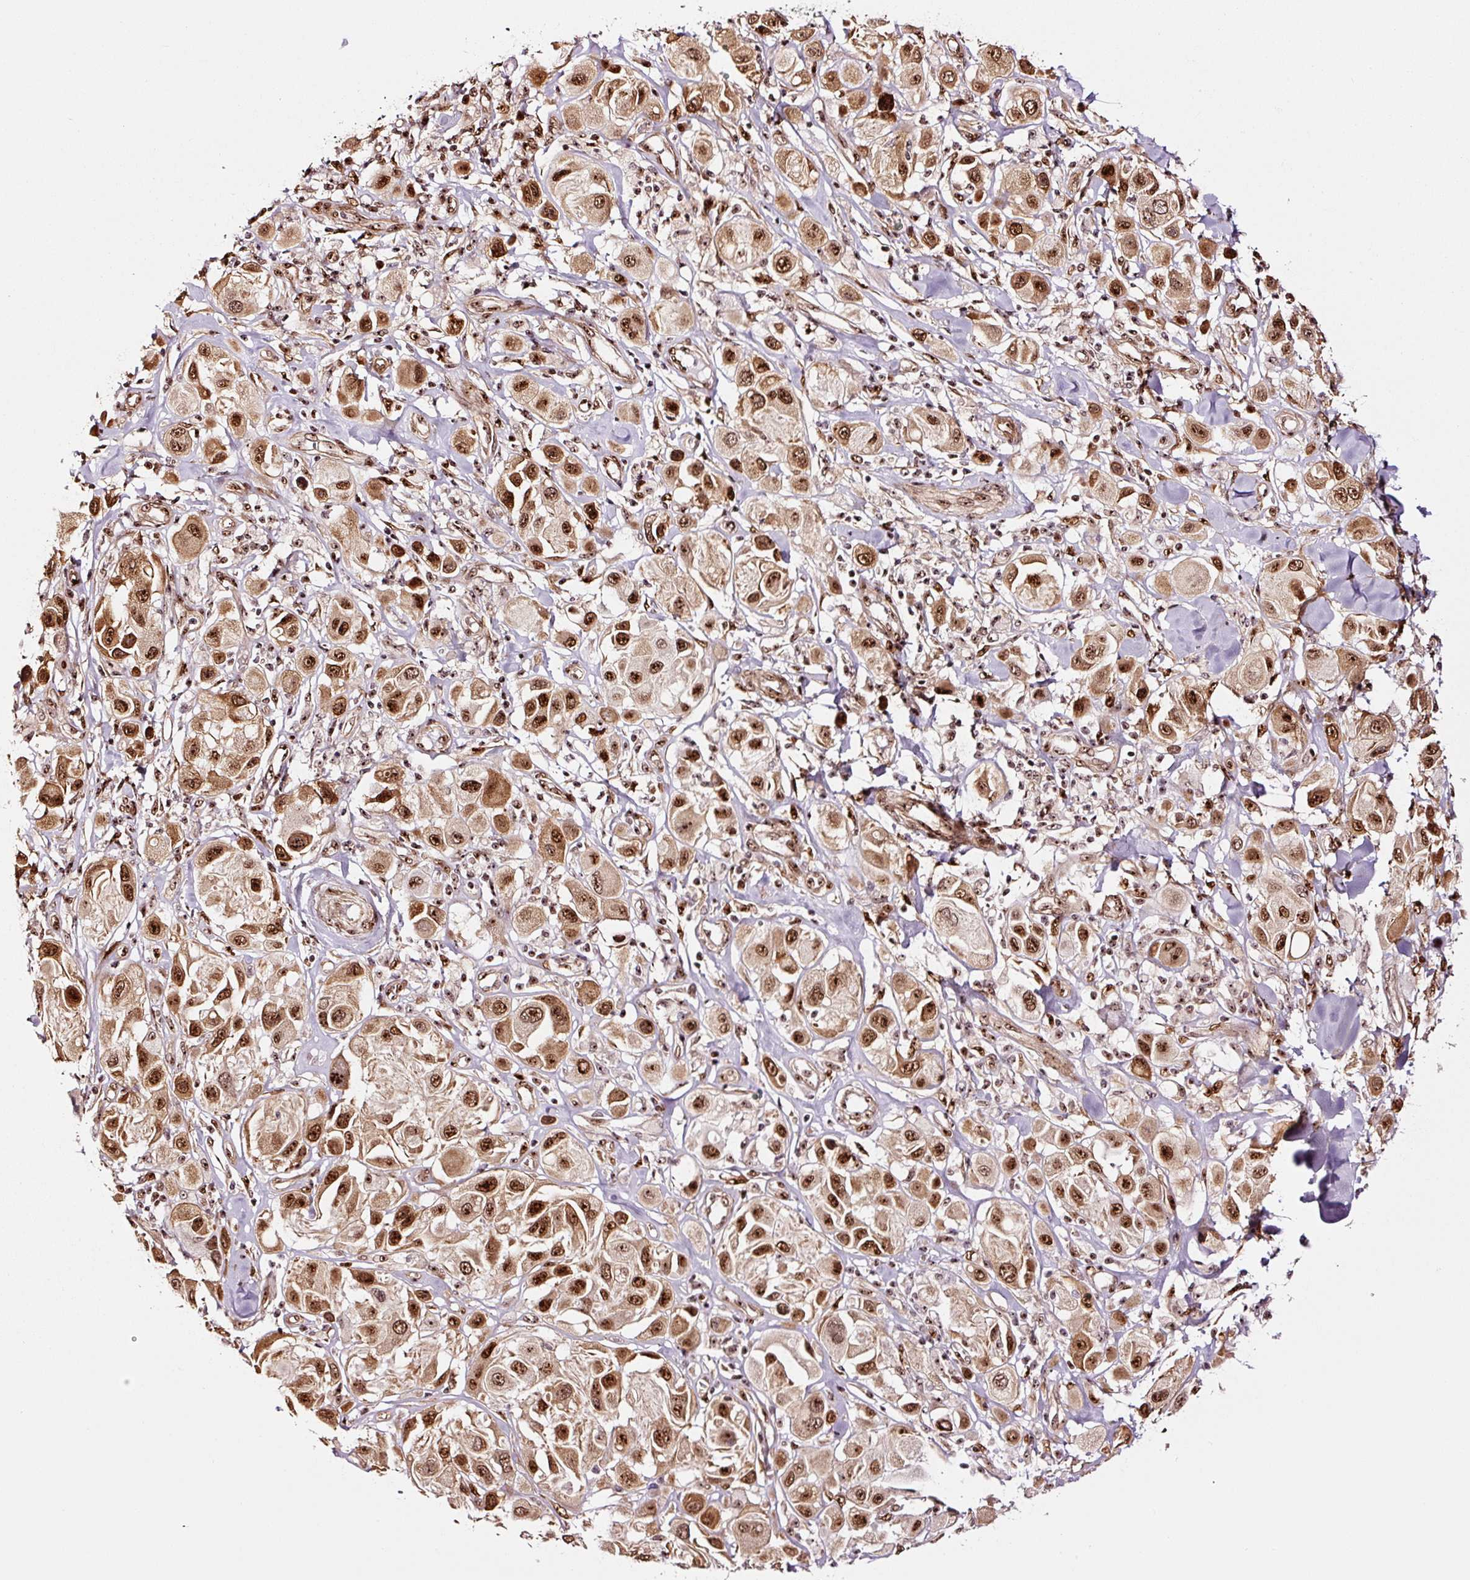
{"staining": {"intensity": "strong", "quantity": ">75%", "location": "nuclear"}, "tissue": "melanoma", "cell_type": "Tumor cells", "image_type": "cancer", "snomed": [{"axis": "morphology", "description": "Malignant melanoma, Metastatic site"}, {"axis": "topography", "description": "Skin"}], "caption": "The immunohistochemical stain highlights strong nuclear expression in tumor cells of melanoma tissue.", "gene": "GNL3", "patient": {"sex": "male", "age": 41}}